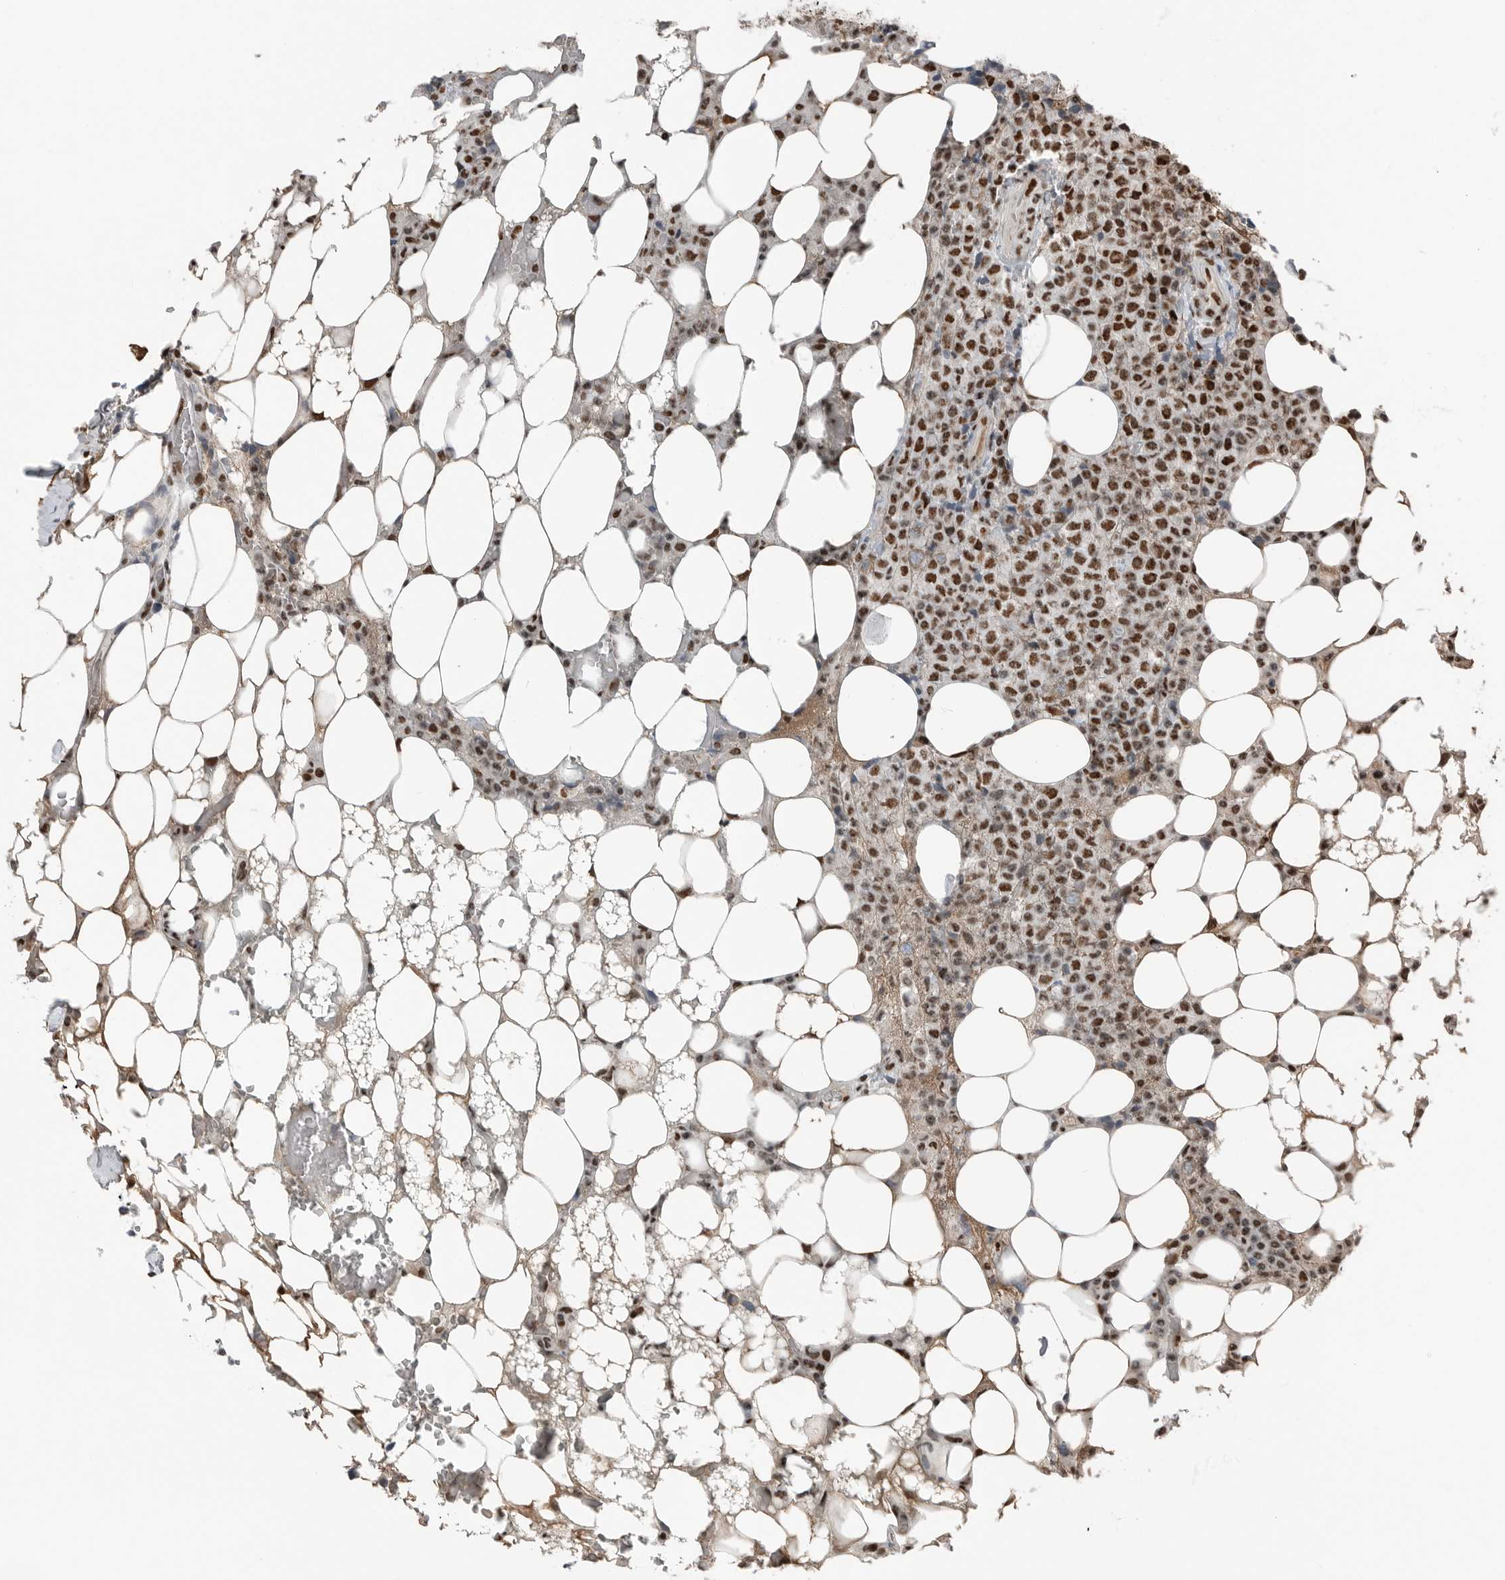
{"staining": {"intensity": "strong", "quantity": ">75%", "location": "nuclear"}, "tissue": "lymphoma", "cell_type": "Tumor cells", "image_type": "cancer", "snomed": [{"axis": "morphology", "description": "Malignant lymphoma, non-Hodgkin's type, High grade"}, {"axis": "topography", "description": "Lymph node"}], "caption": "Lymphoma tissue exhibits strong nuclear staining in approximately >75% of tumor cells, visualized by immunohistochemistry.", "gene": "BLZF1", "patient": {"sex": "male", "age": 13}}